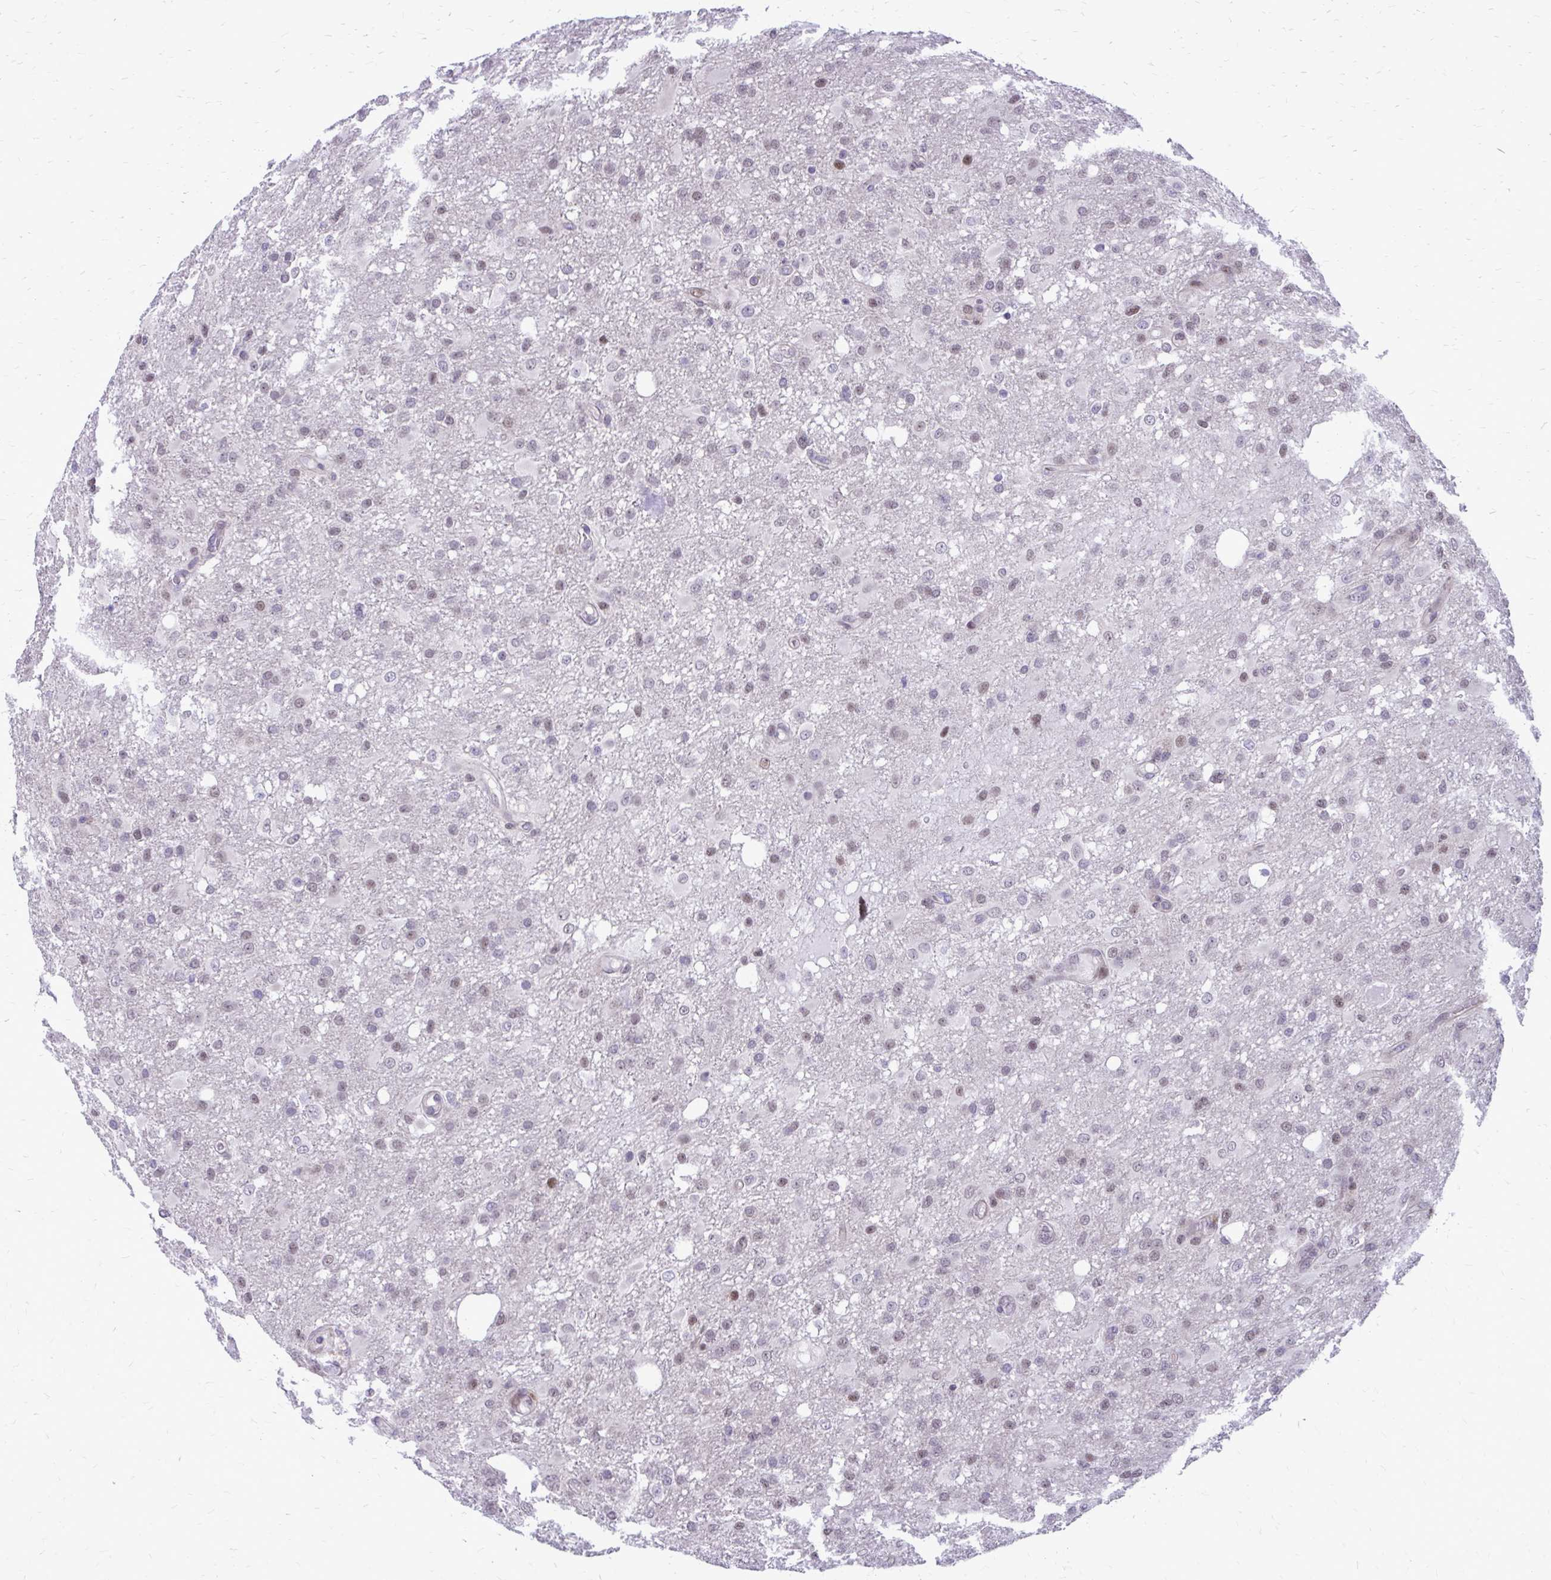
{"staining": {"intensity": "moderate", "quantity": "<25%", "location": "nuclear"}, "tissue": "glioma", "cell_type": "Tumor cells", "image_type": "cancer", "snomed": [{"axis": "morphology", "description": "Glioma, malignant, High grade"}, {"axis": "topography", "description": "Brain"}], "caption": "Immunohistochemical staining of human glioma reveals low levels of moderate nuclear positivity in approximately <25% of tumor cells.", "gene": "ANKRD30B", "patient": {"sex": "male", "age": 53}}